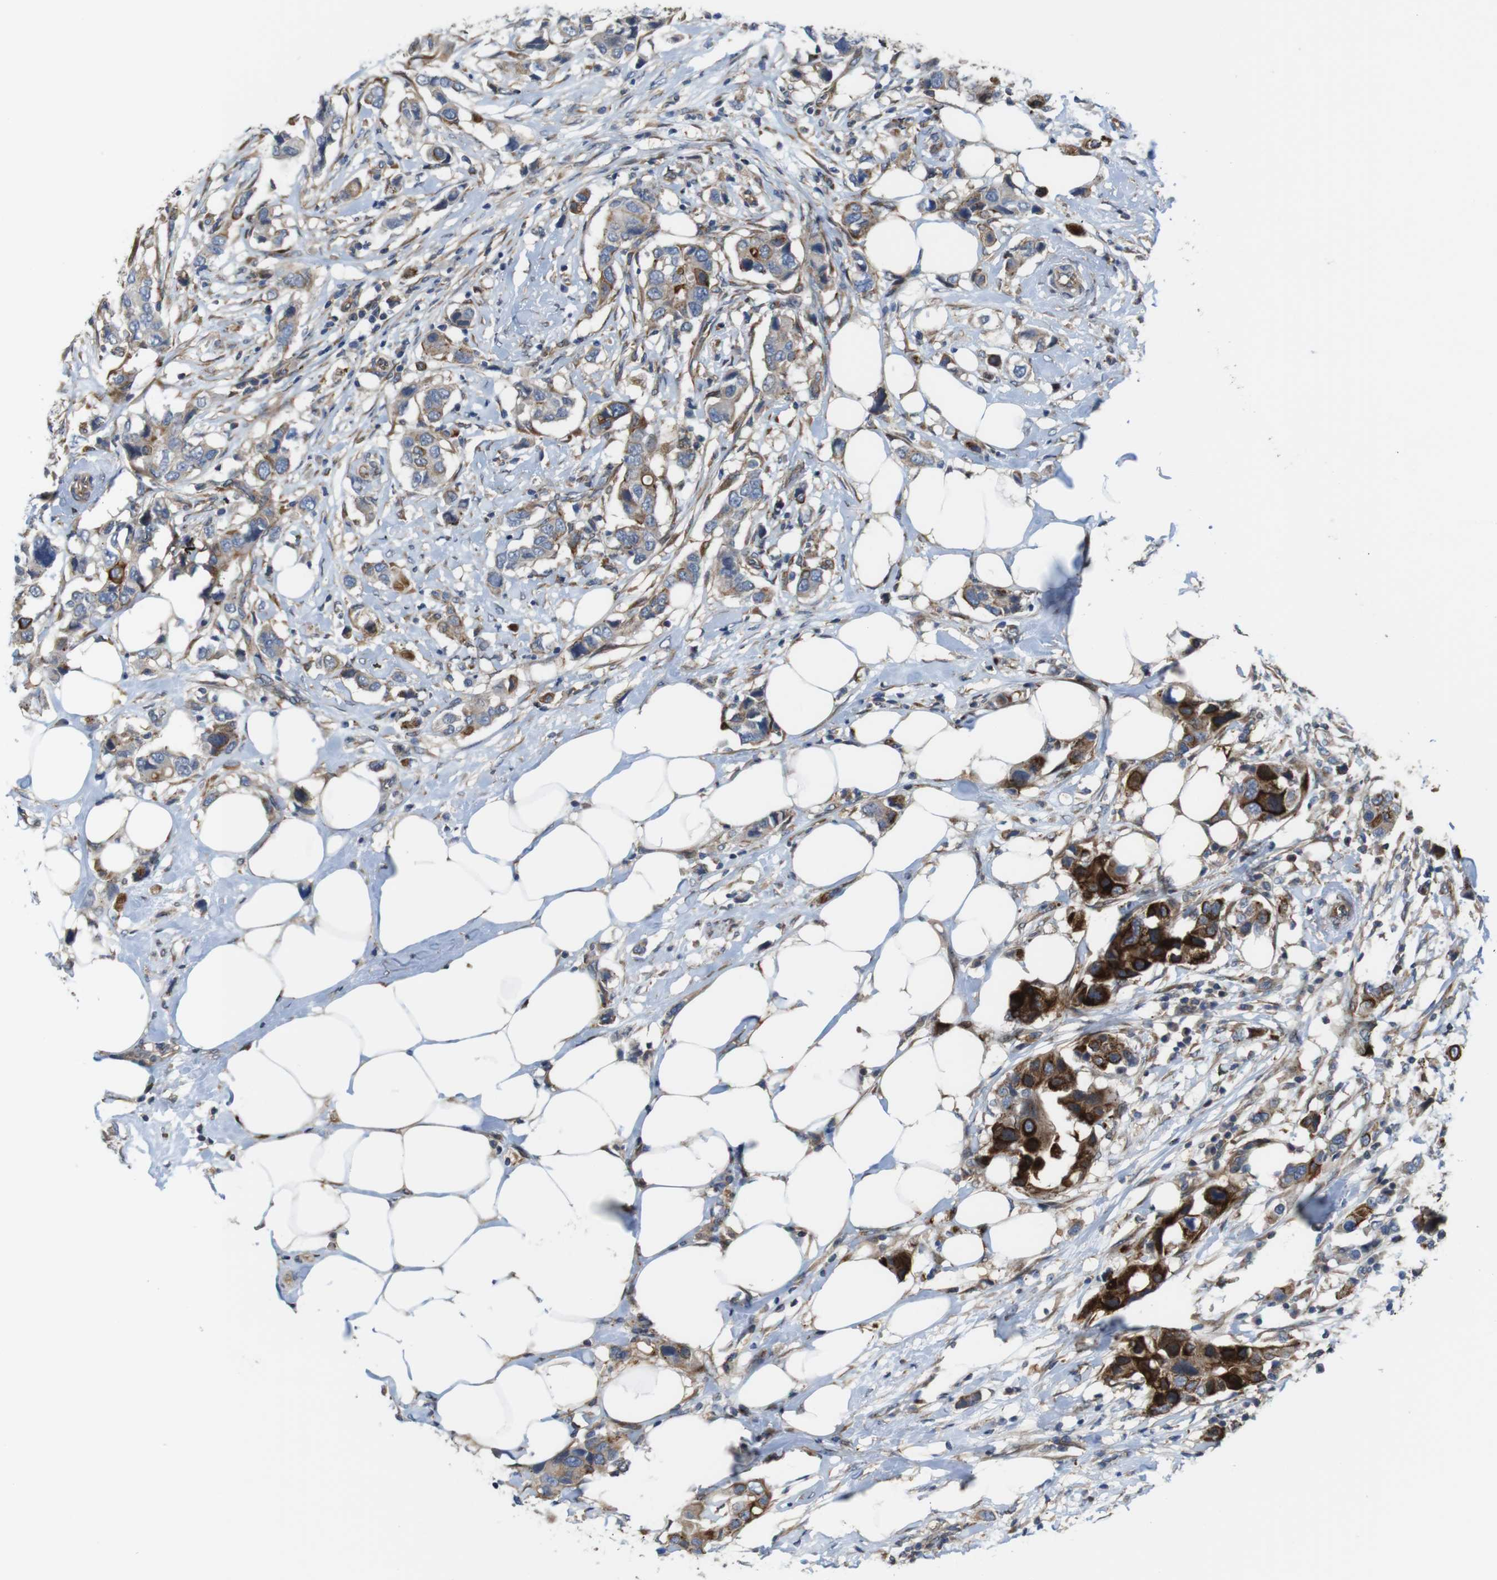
{"staining": {"intensity": "strong", "quantity": "<25%", "location": "cytoplasmic/membranous"}, "tissue": "breast cancer", "cell_type": "Tumor cells", "image_type": "cancer", "snomed": [{"axis": "morphology", "description": "Normal tissue, NOS"}, {"axis": "morphology", "description": "Duct carcinoma"}, {"axis": "topography", "description": "Breast"}], "caption": "Invasive ductal carcinoma (breast) was stained to show a protein in brown. There is medium levels of strong cytoplasmic/membranous positivity in about <25% of tumor cells.", "gene": "PCOLCE2", "patient": {"sex": "female", "age": 50}}